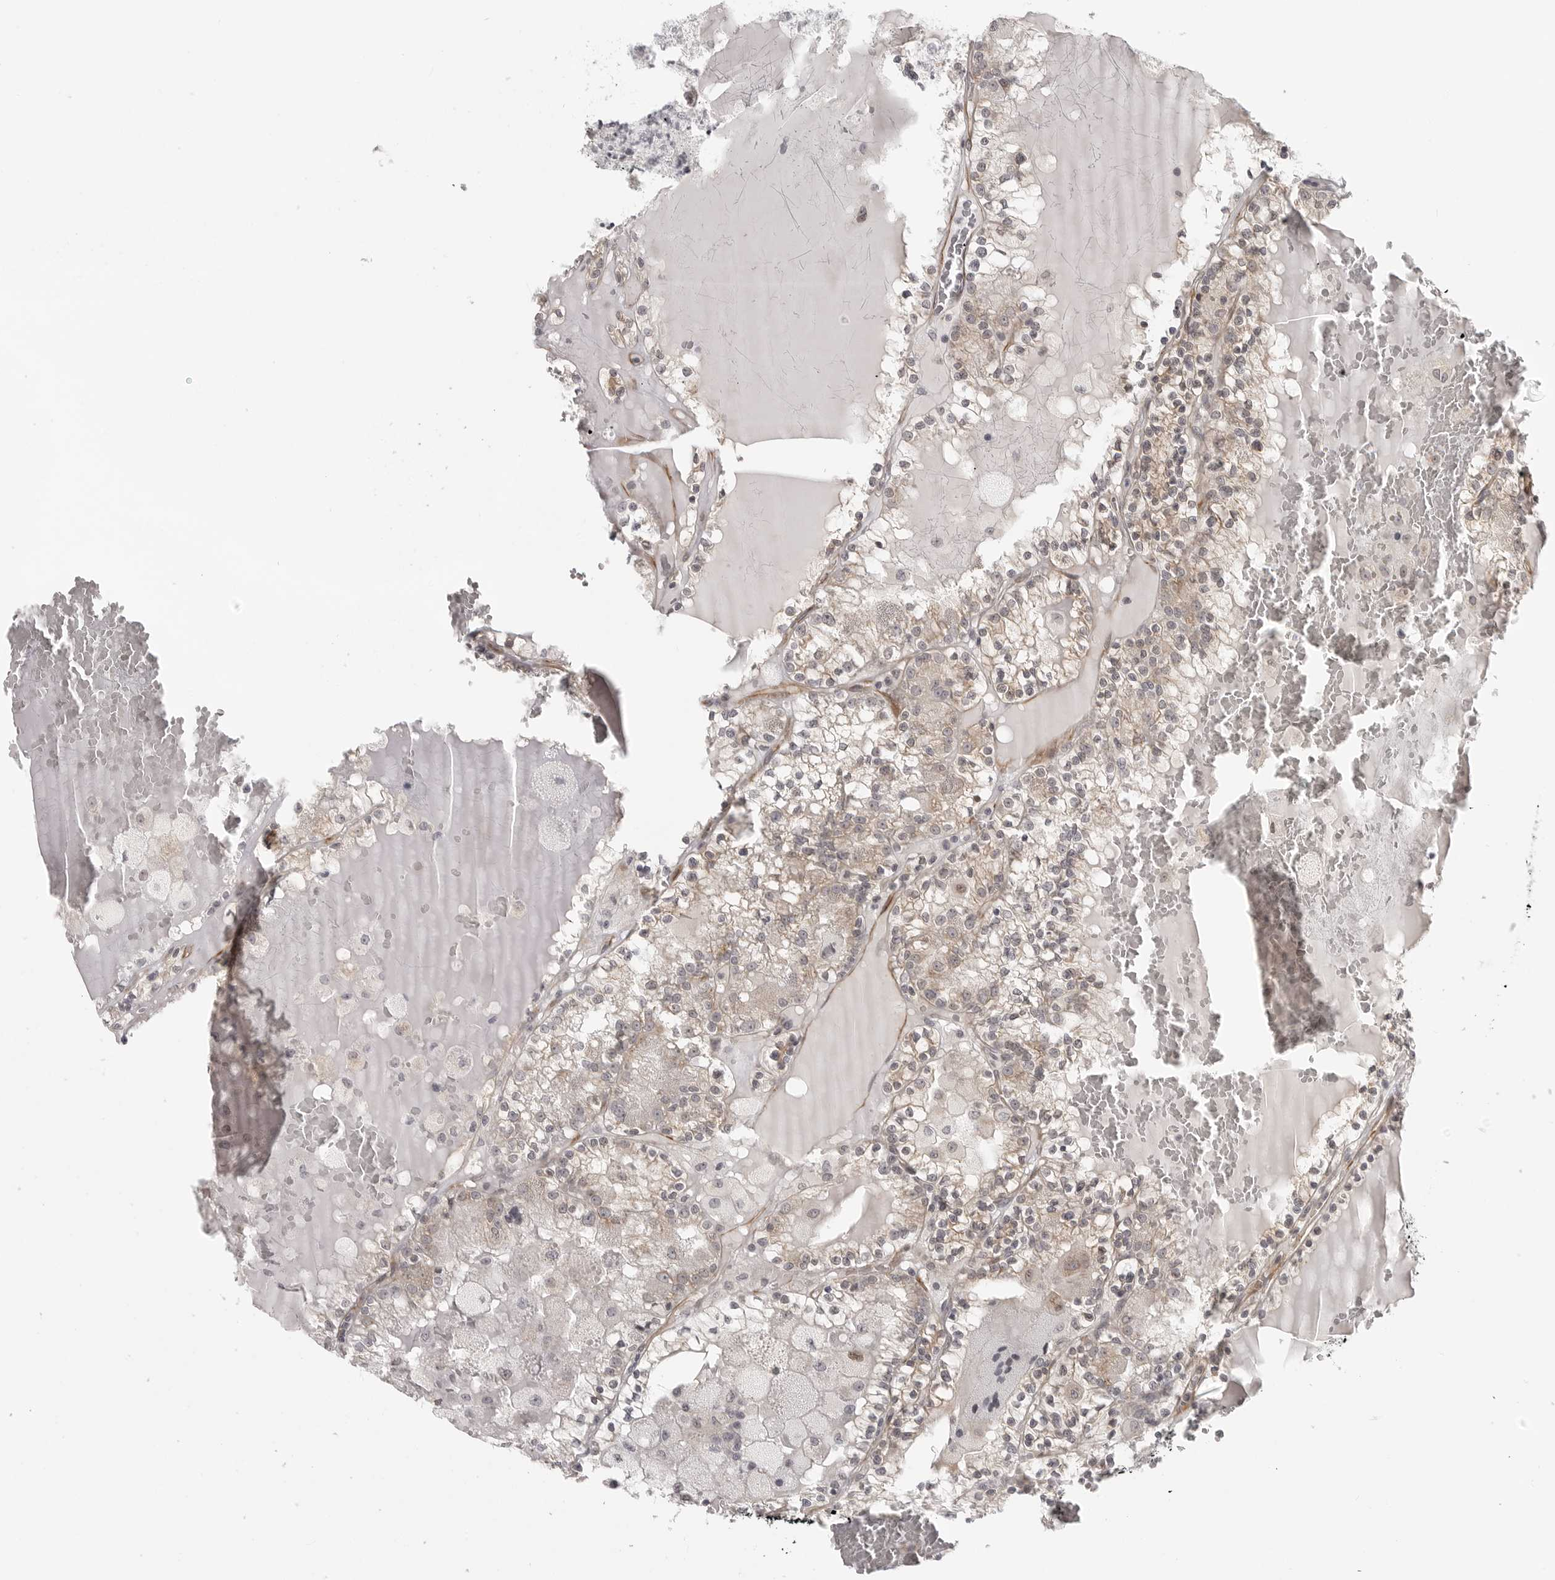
{"staining": {"intensity": "weak", "quantity": ">75%", "location": "cytoplasmic/membranous"}, "tissue": "renal cancer", "cell_type": "Tumor cells", "image_type": "cancer", "snomed": [{"axis": "morphology", "description": "Adenocarcinoma, NOS"}, {"axis": "topography", "description": "Kidney"}], "caption": "IHC staining of renal cancer, which reveals low levels of weak cytoplasmic/membranous expression in about >75% of tumor cells indicating weak cytoplasmic/membranous protein staining. The staining was performed using DAB (brown) for protein detection and nuclei were counterstained in hematoxylin (blue).", "gene": "TUT4", "patient": {"sex": "female", "age": 56}}